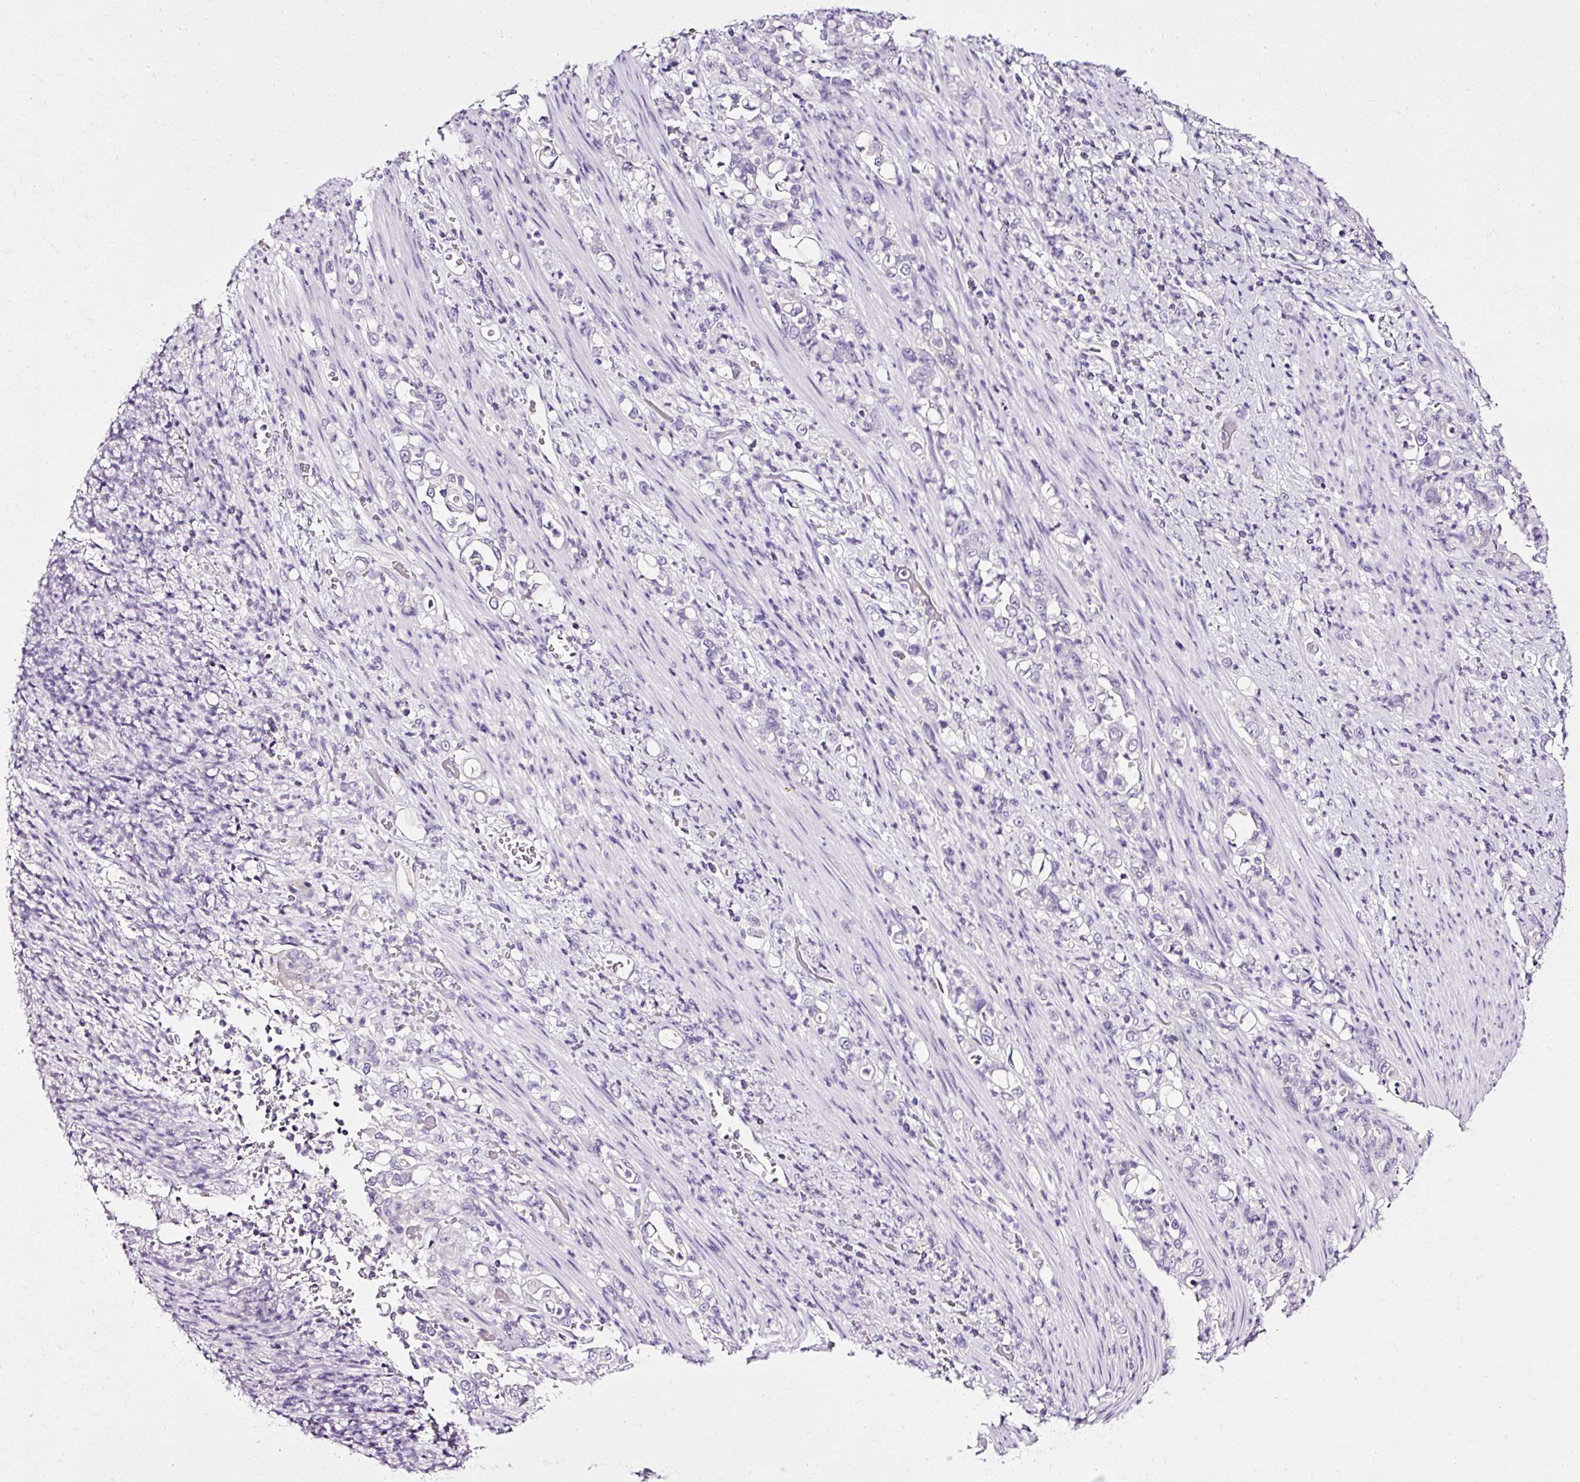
{"staining": {"intensity": "negative", "quantity": "none", "location": "none"}, "tissue": "stomach cancer", "cell_type": "Tumor cells", "image_type": "cancer", "snomed": [{"axis": "morphology", "description": "Normal tissue, NOS"}, {"axis": "morphology", "description": "Adenocarcinoma, NOS"}, {"axis": "topography", "description": "Stomach"}], "caption": "Human adenocarcinoma (stomach) stained for a protein using immunohistochemistry (IHC) demonstrates no expression in tumor cells.", "gene": "ATP2A1", "patient": {"sex": "female", "age": 79}}